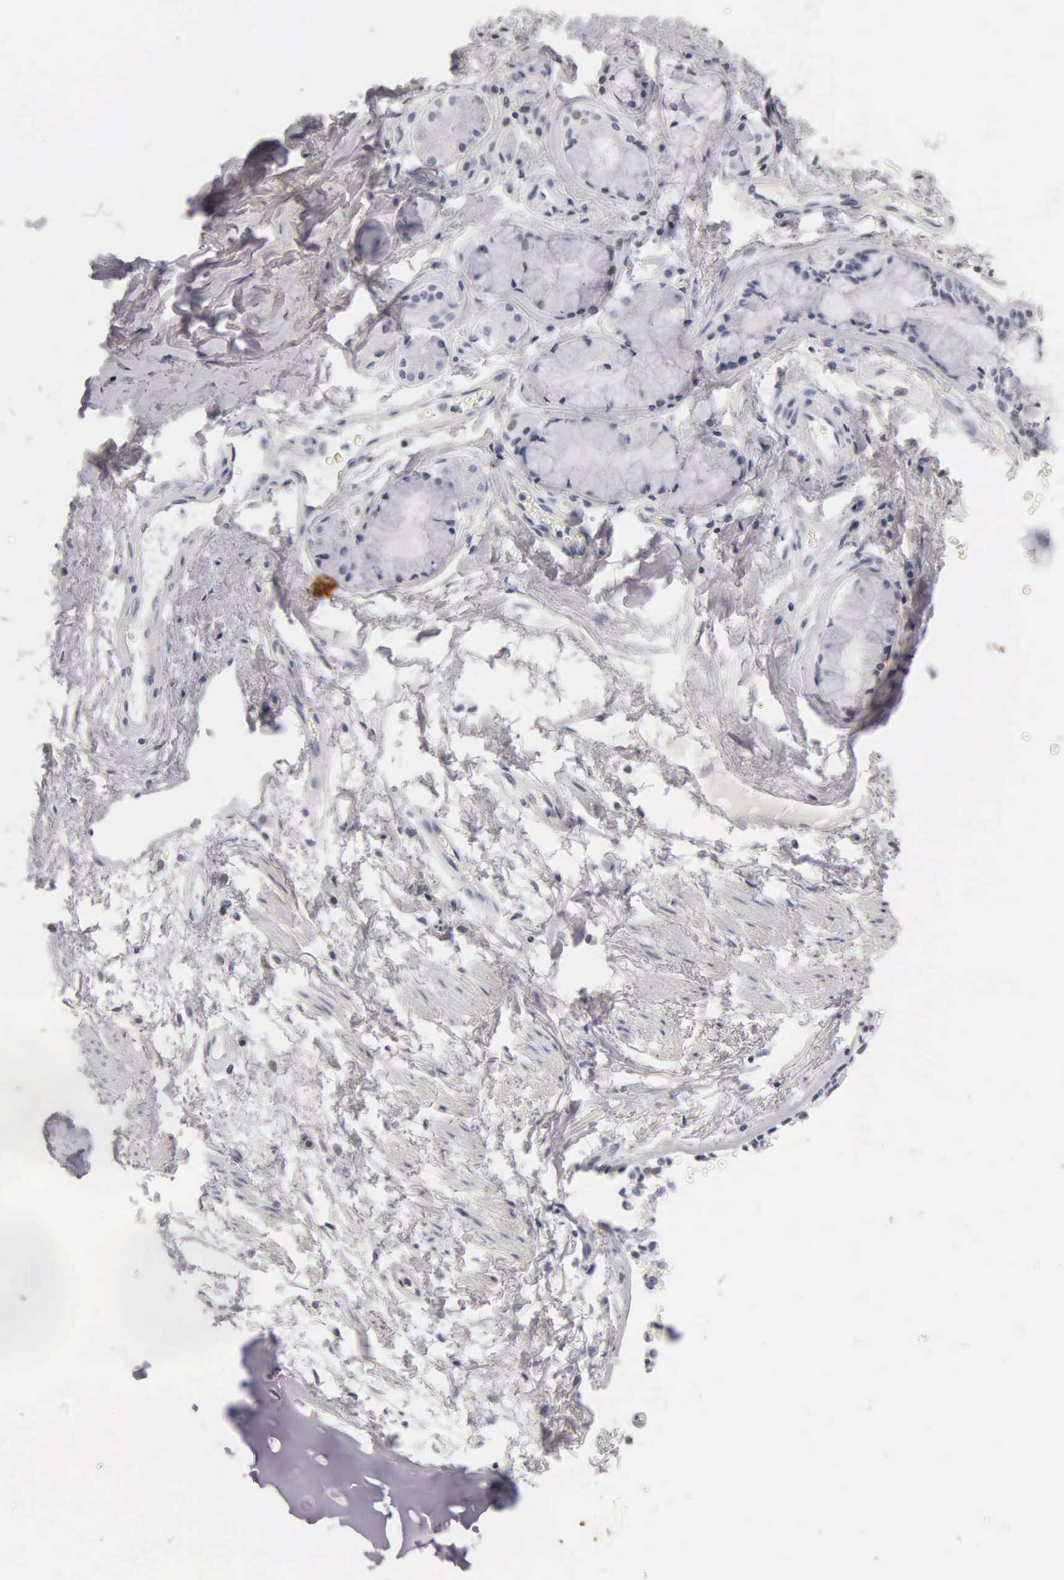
{"staining": {"intensity": "weak", "quantity": ">75%", "location": "cytoplasmic/membranous"}, "tissue": "adipose tissue", "cell_type": "Adipocytes", "image_type": "normal", "snomed": [{"axis": "morphology", "description": "Normal tissue, NOS"}, {"axis": "topography", "description": "Cartilage tissue"}, {"axis": "topography", "description": "Lung"}], "caption": "The micrograph displays immunohistochemical staining of unremarkable adipose tissue. There is weak cytoplasmic/membranous positivity is identified in about >75% of adipocytes.", "gene": "SST", "patient": {"sex": "male", "age": 65}}